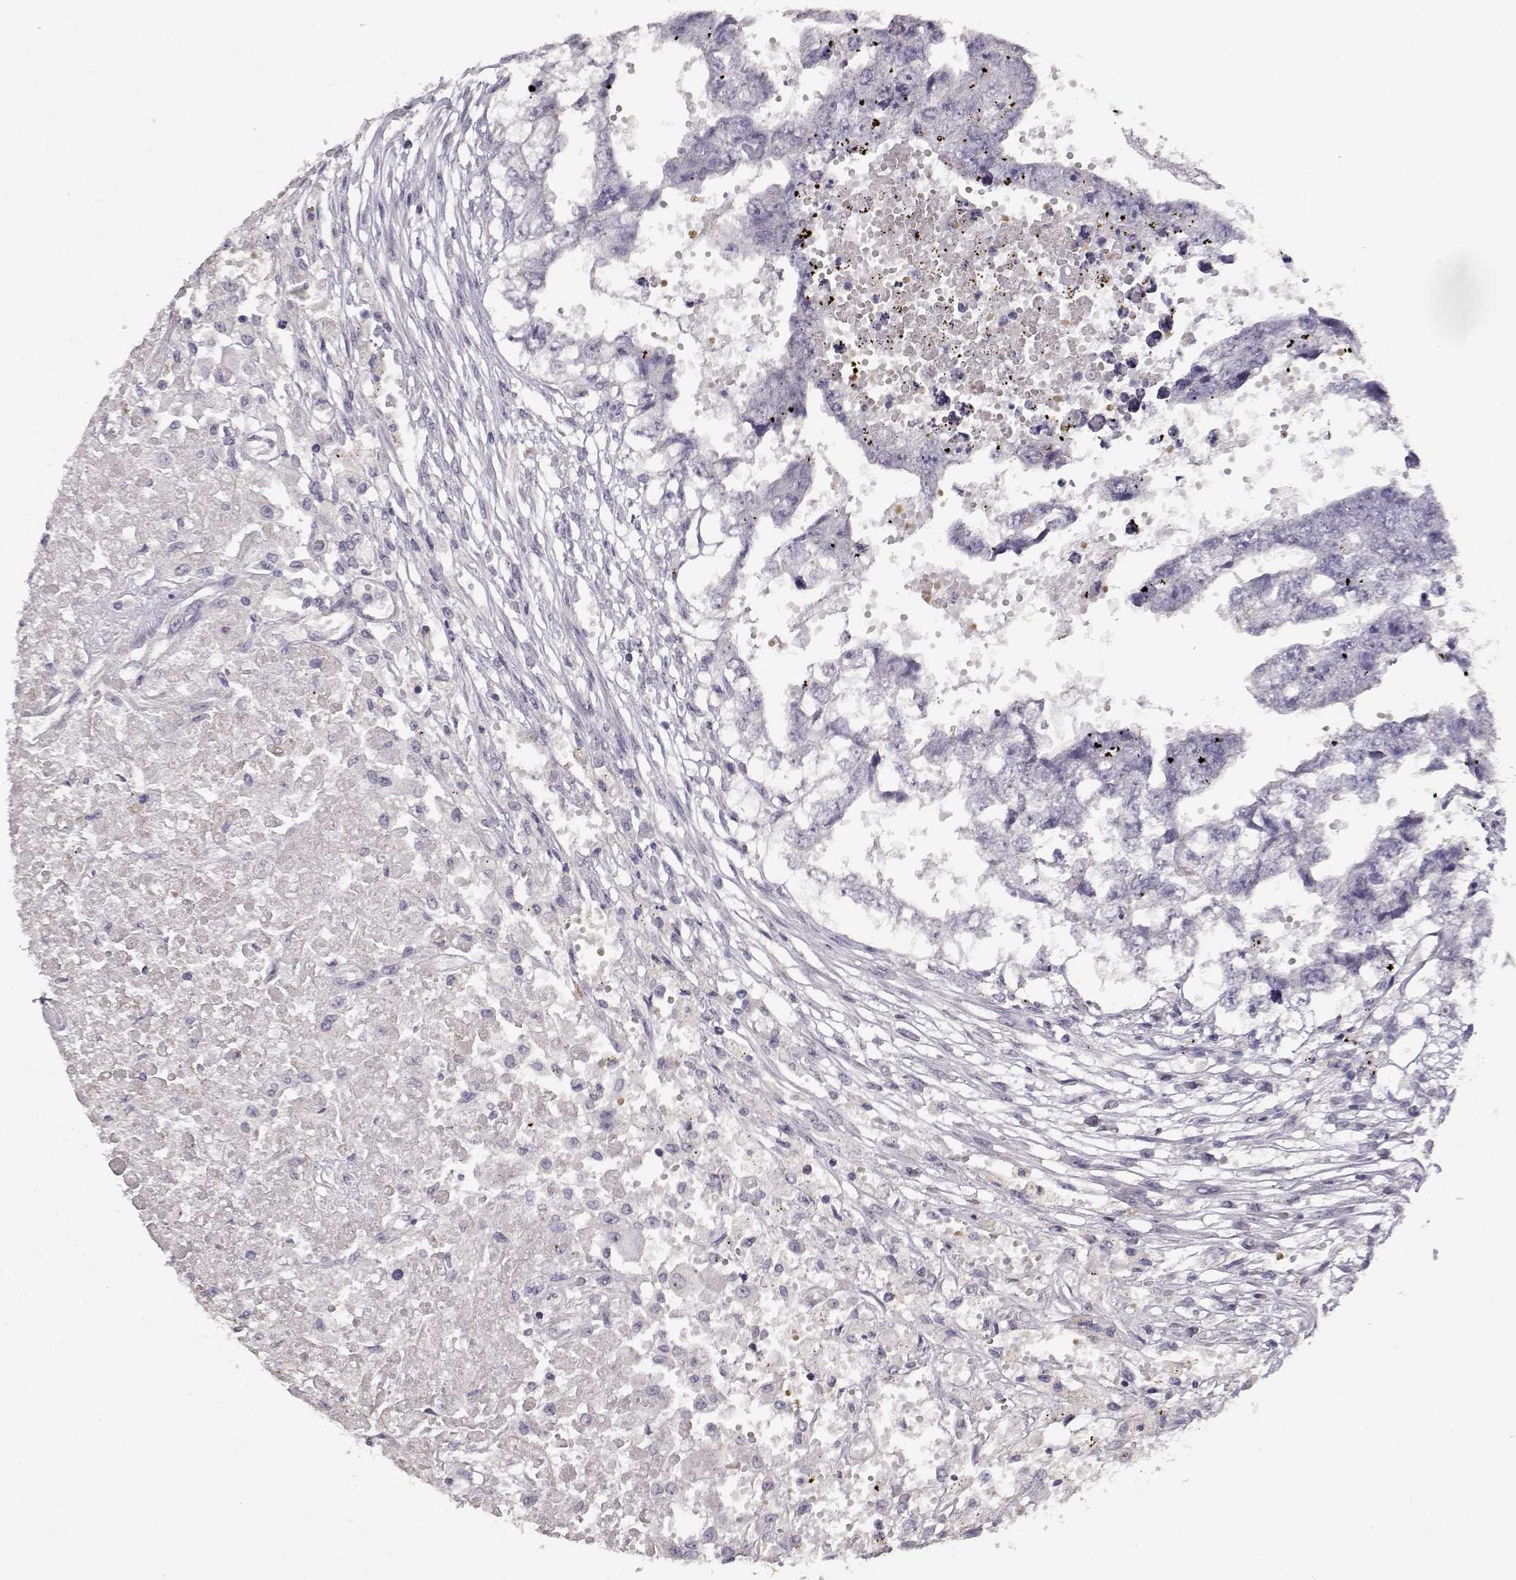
{"staining": {"intensity": "negative", "quantity": "none", "location": "none"}, "tissue": "testis cancer", "cell_type": "Tumor cells", "image_type": "cancer", "snomed": [{"axis": "morphology", "description": "Carcinoma, Embryonal, NOS"}, {"axis": "morphology", "description": "Teratoma, malignant, NOS"}, {"axis": "topography", "description": "Testis"}], "caption": "DAB (3,3'-diaminobenzidine) immunohistochemical staining of human testis embryonal carcinoma reveals no significant expression in tumor cells. (Stains: DAB (3,3'-diaminobenzidine) immunohistochemistry (IHC) with hematoxylin counter stain, Microscopy: brightfield microscopy at high magnification).", "gene": "LAMA5", "patient": {"sex": "male", "age": 44}}